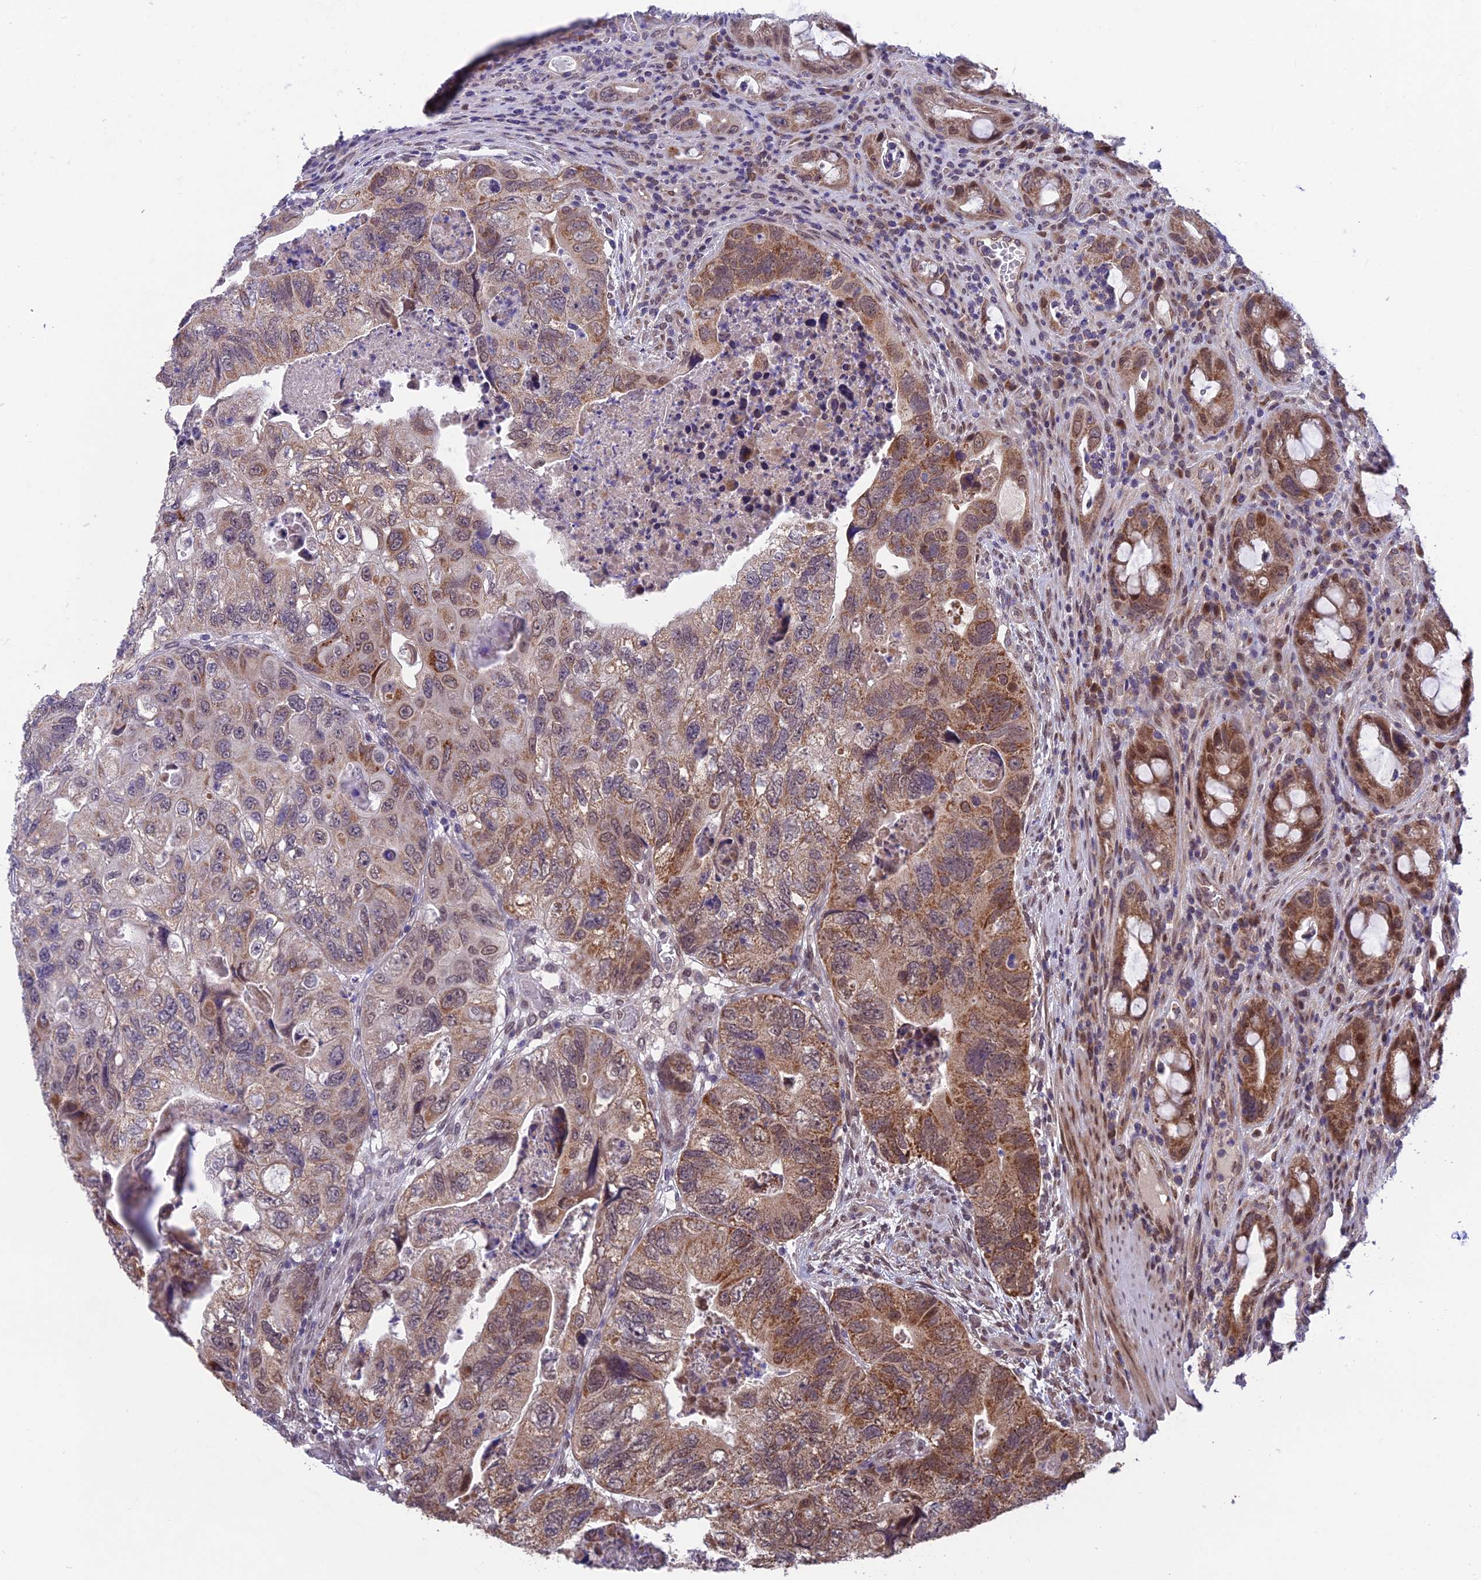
{"staining": {"intensity": "moderate", "quantity": "25%-75%", "location": "cytoplasmic/membranous,nuclear"}, "tissue": "colorectal cancer", "cell_type": "Tumor cells", "image_type": "cancer", "snomed": [{"axis": "morphology", "description": "Adenocarcinoma, NOS"}, {"axis": "topography", "description": "Rectum"}], "caption": "IHC image of colorectal cancer stained for a protein (brown), which displays medium levels of moderate cytoplasmic/membranous and nuclear expression in approximately 25%-75% of tumor cells.", "gene": "CYP2R1", "patient": {"sex": "male", "age": 63}}